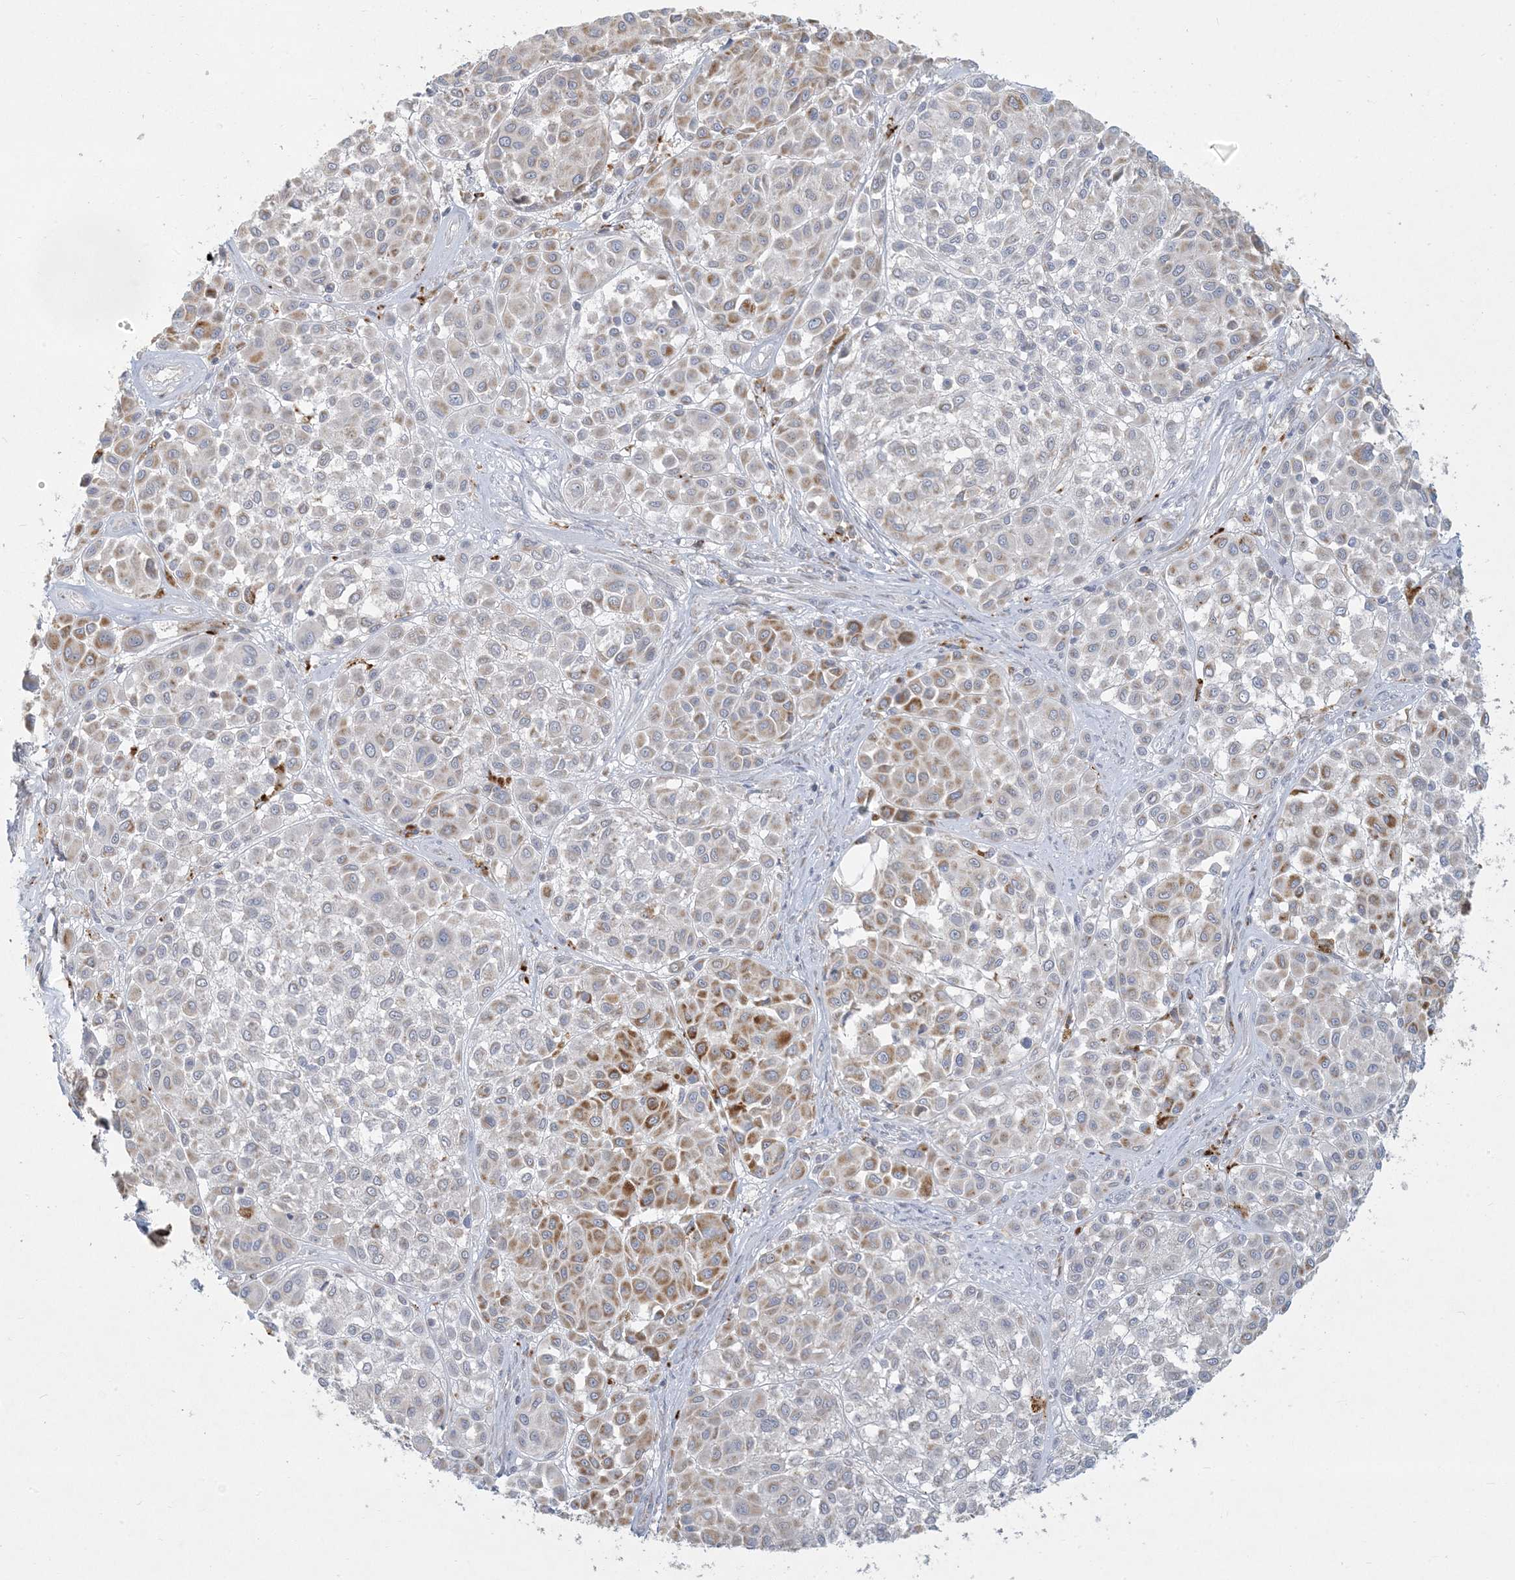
{"staining": {"intensity": "moderate", "quantity": "<25%", "location": "cytoplasmic/membranous"}, "tissue": "melanoma", "cell_type": "Tumor cells", "image_type": "cancer", "snomed": [{"axis": "morphology", "description": "Malignant melanoma, Metastatic site"}, {"axis": "topography", "description": "Soft tissue"}], "caption": "An image showing moderate cytoplasmic/membranous staining in about <25% of tumor cells in melanoma, as visualized by brown immunohistochemical staining.", "gene": "MCAT", "patient": {"sex": "male", "age": 41}}